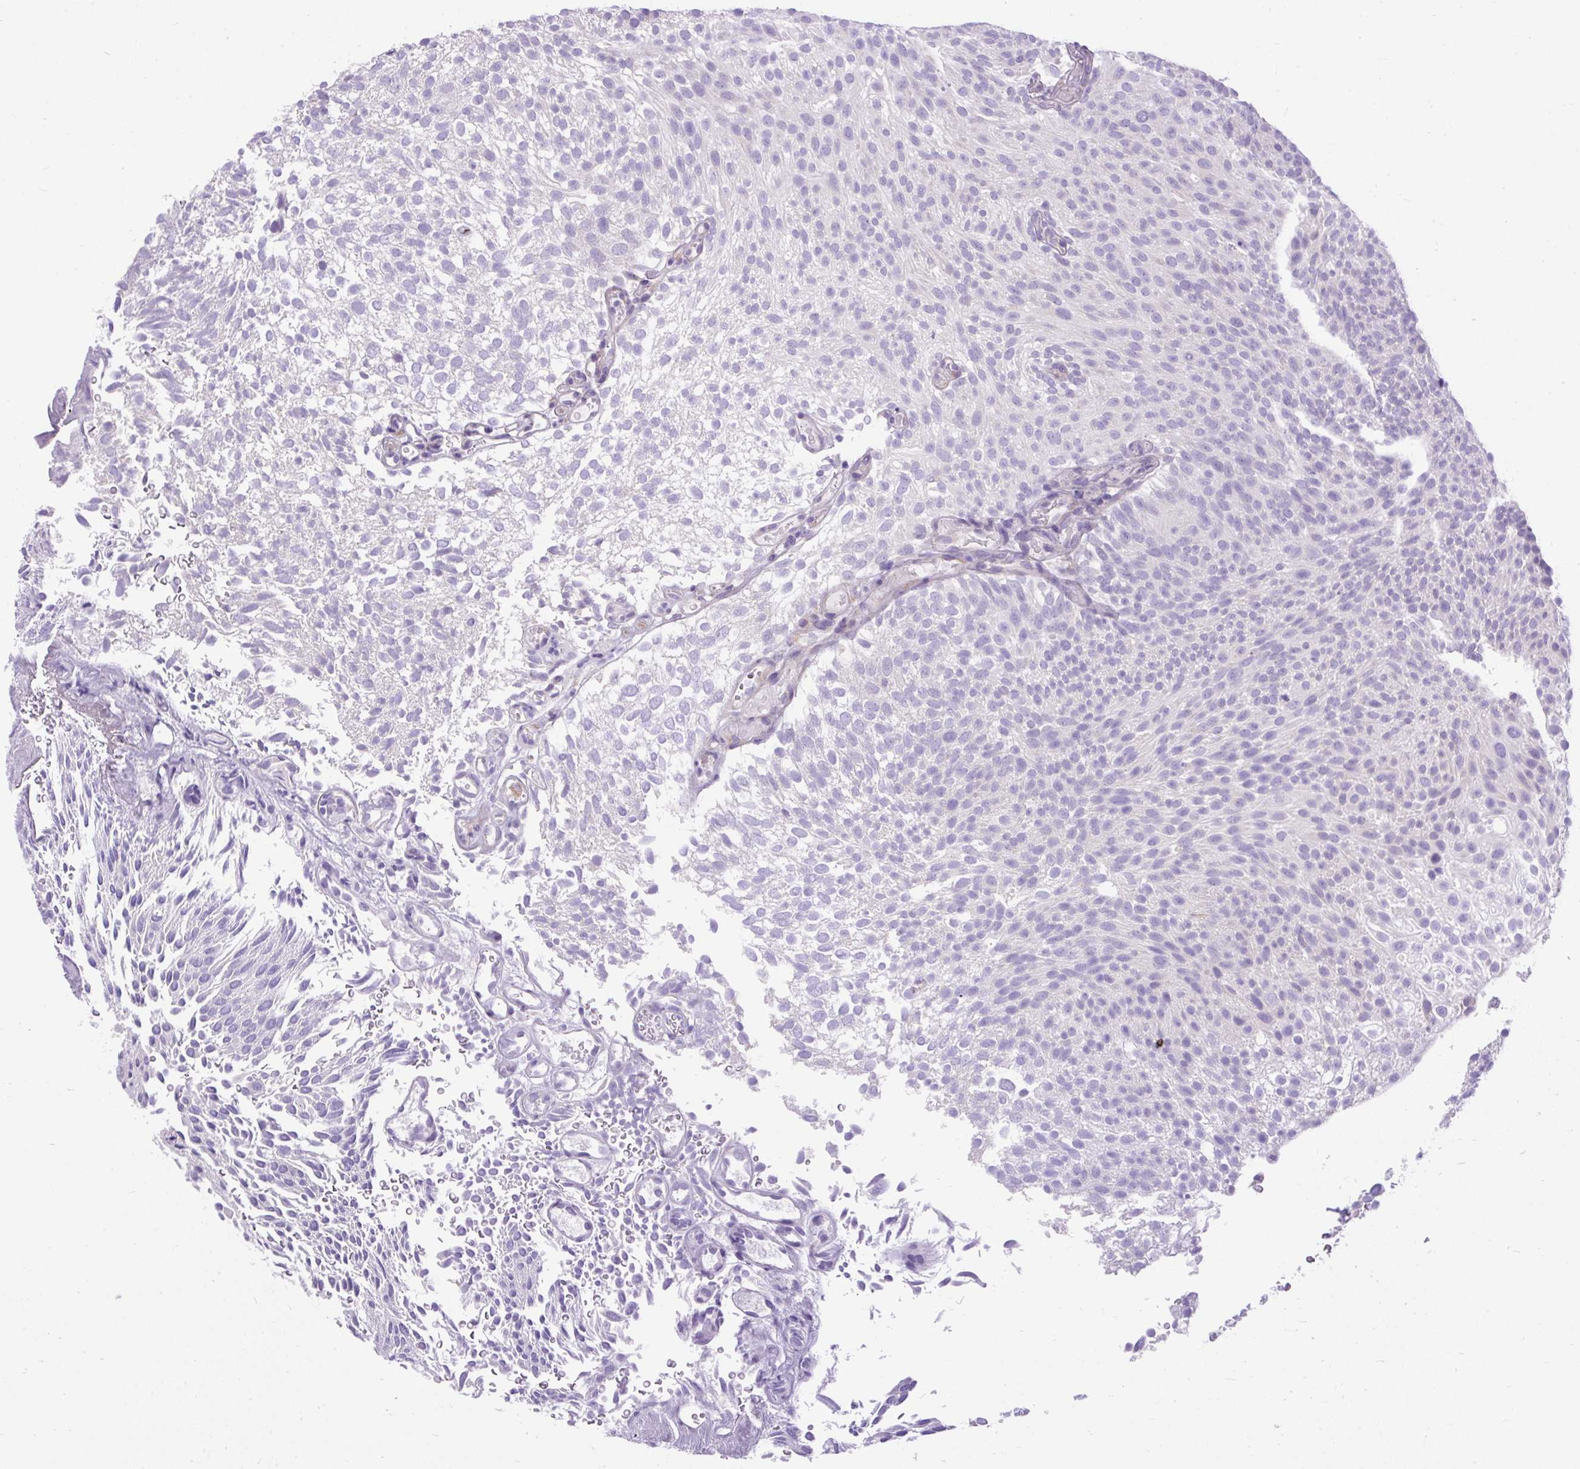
{"staining": {"intensity": "negative", "quantity": "none", "location": "none"}, "tissue": "urothelial cancer", "cell_type": "Tumor cells", "image_type": "cancer", "snomed": [{"axis": "morphology", "description": "Urothelial carcinoma, Low grade"}, {"axis": "topography", "description": "Urinary bladder"}], "caption": "The IHC image has no significant positivity in tumor cells of urothelial cancer tissue.", "gene": "SYBU", "patient": {"sex": "male", "age": 78}}